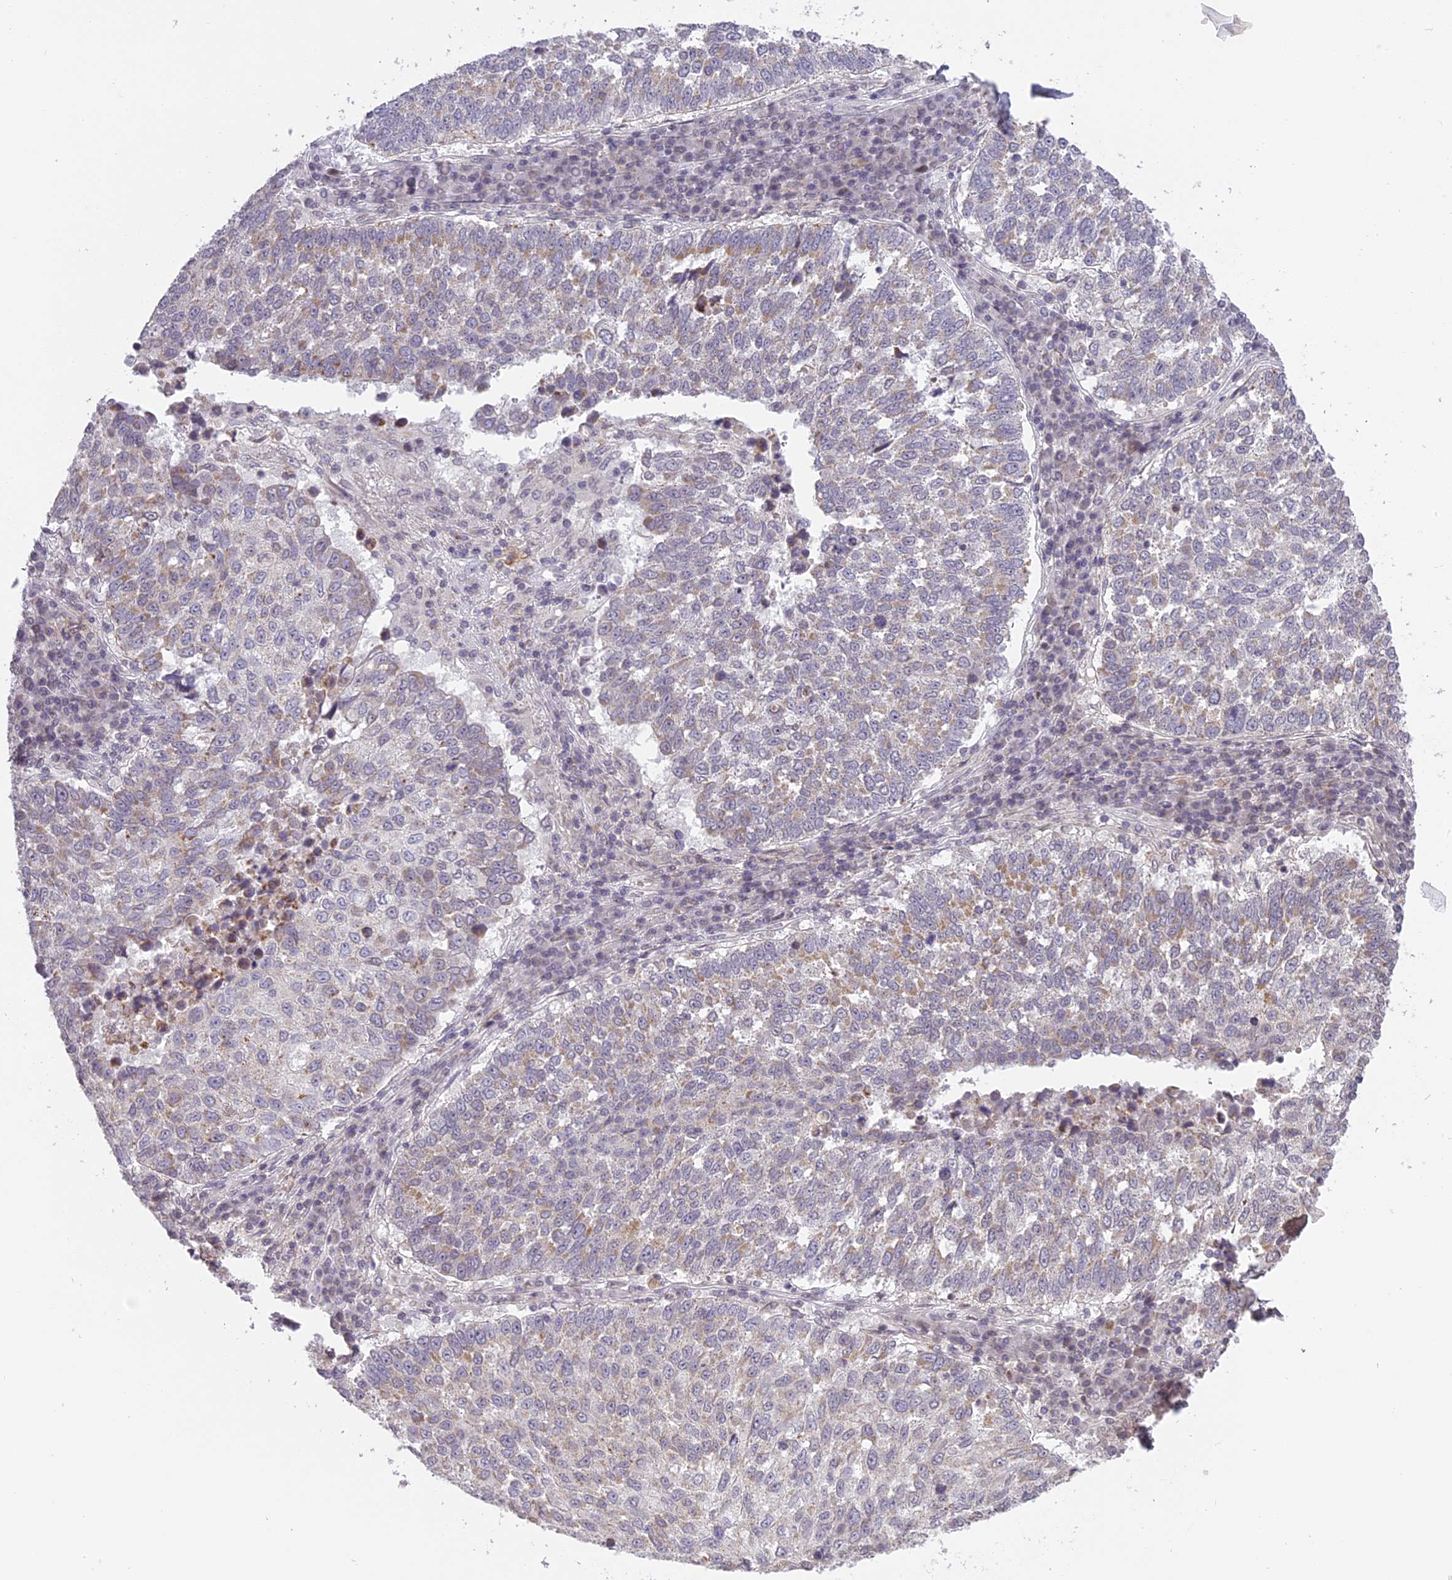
{"staining": {"intensity": "weak", "quantity": "25%-75%", "location": "cytoplasmic/membranous"}, "tissue": "lung cancer", "cell_type": "Tumor cells", "image_type": "cancer", "snomed": [{"axis": "morphology", "description": "Squamous cell carcinoma, NOS"}, {"axis": "topography", "description": "Lung"}], "caption": "Immunohistochemistry (IHC) histopathology image of neoplastic tissue: human squamous cell carcinoma (lung) stained using immunohistochemistry shows low levels of weak protein expression localized specifically in the cytoplasmic/membranous of tumor cells, appearing as a cytoplasmic/membranous brown color.", "gene": "ERG28", "patient": {"sex": "male", "age": 73}}